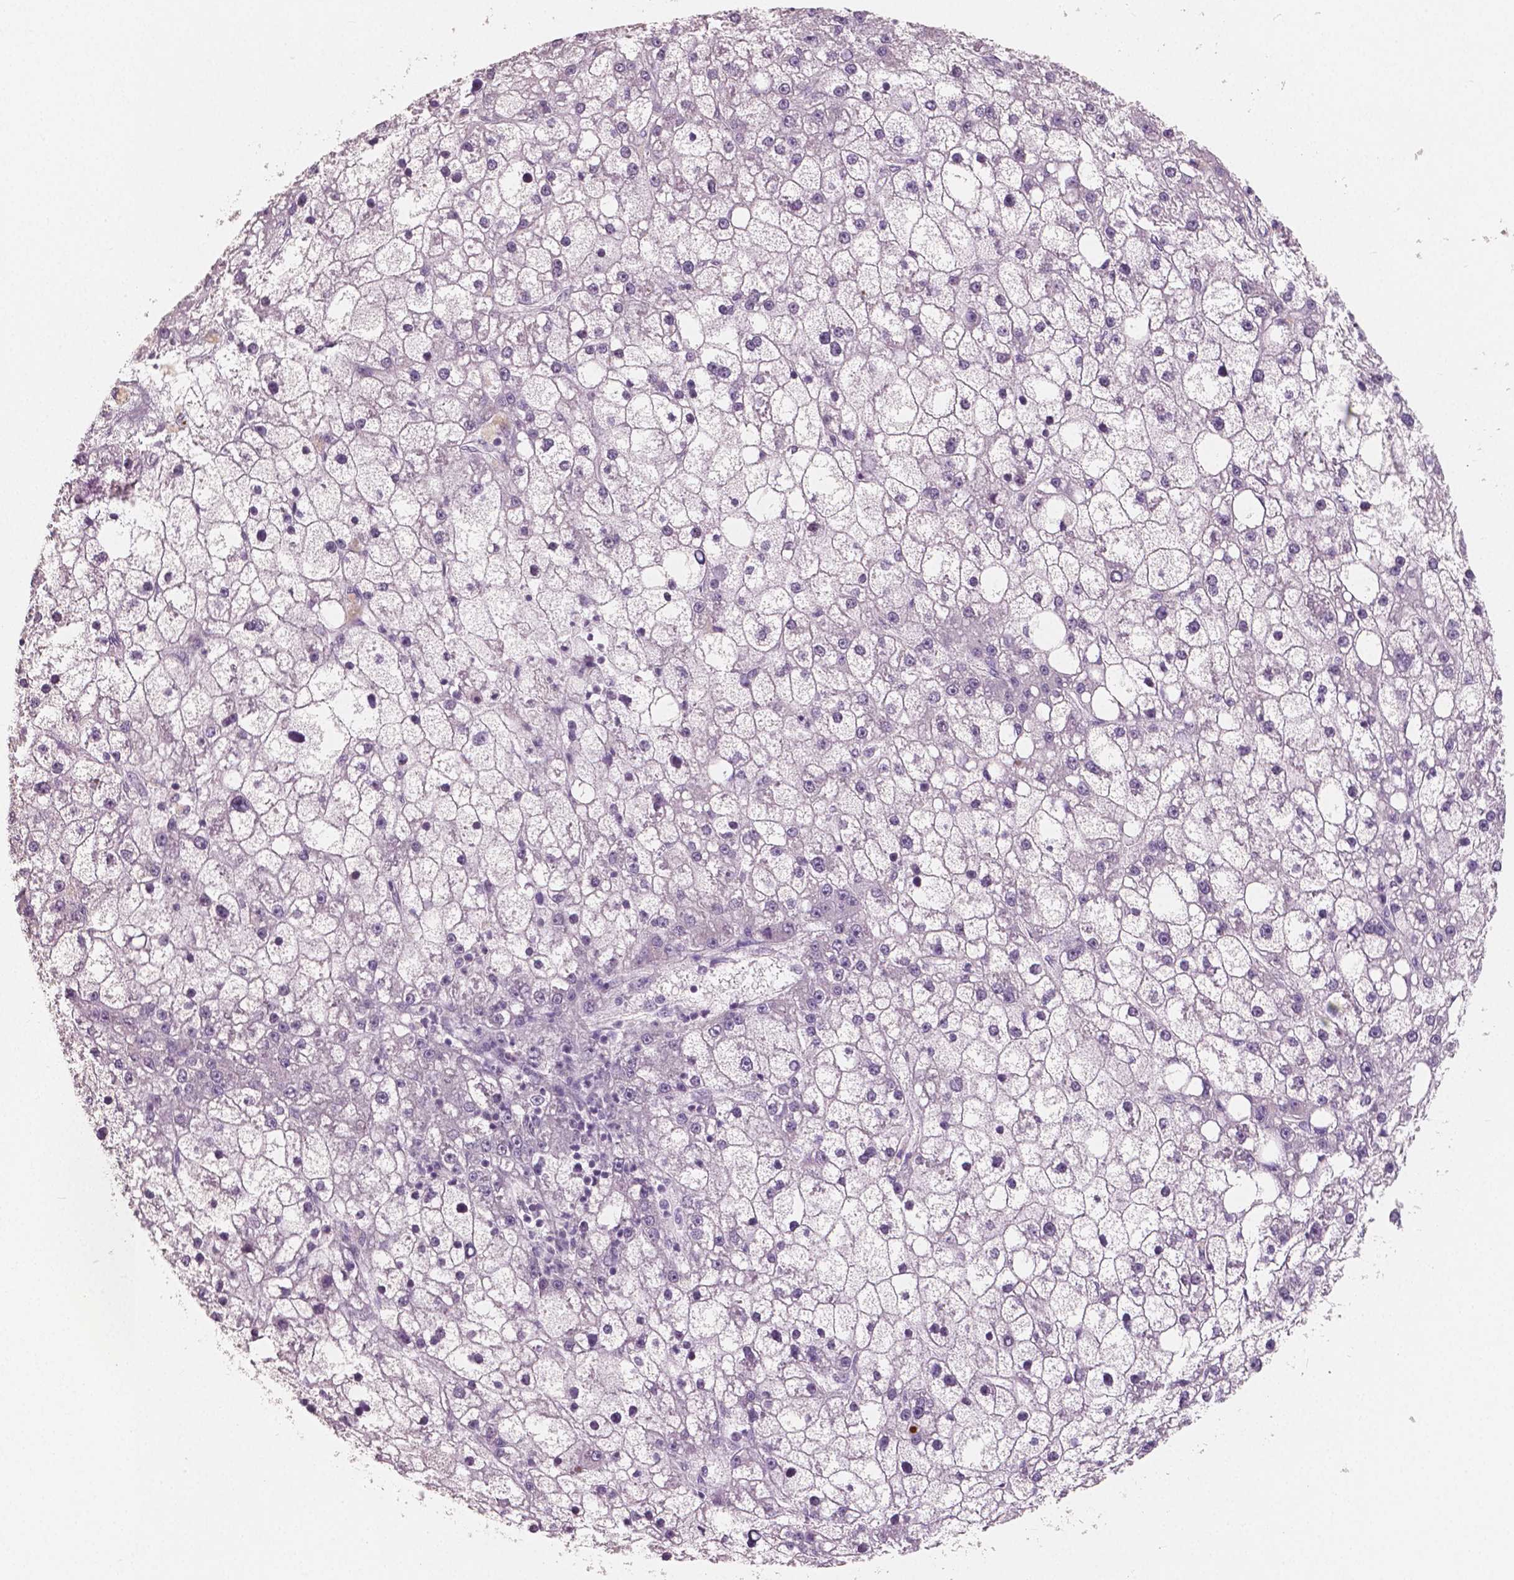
{"staining": {"intensity": "negative", "quantity": "none", "location": "none"}, "tissue": "liver cancer", "cell_type": "Tumor cells", "image_type": "cancer", "snomed": [{"axis": "morphology", "description": "Carcinoma, Hepatocellular, NOS"}, {"axis": "topography", "description": "Liver"}], "caption": "There is no significant expression in tumor cells of liver cancer (hepatocellular carcinoma). (DAB immunohistochemistry (IHC), high magnification).", "gene": "APOA4", "patient": {"sex": "male", "age": 67}}